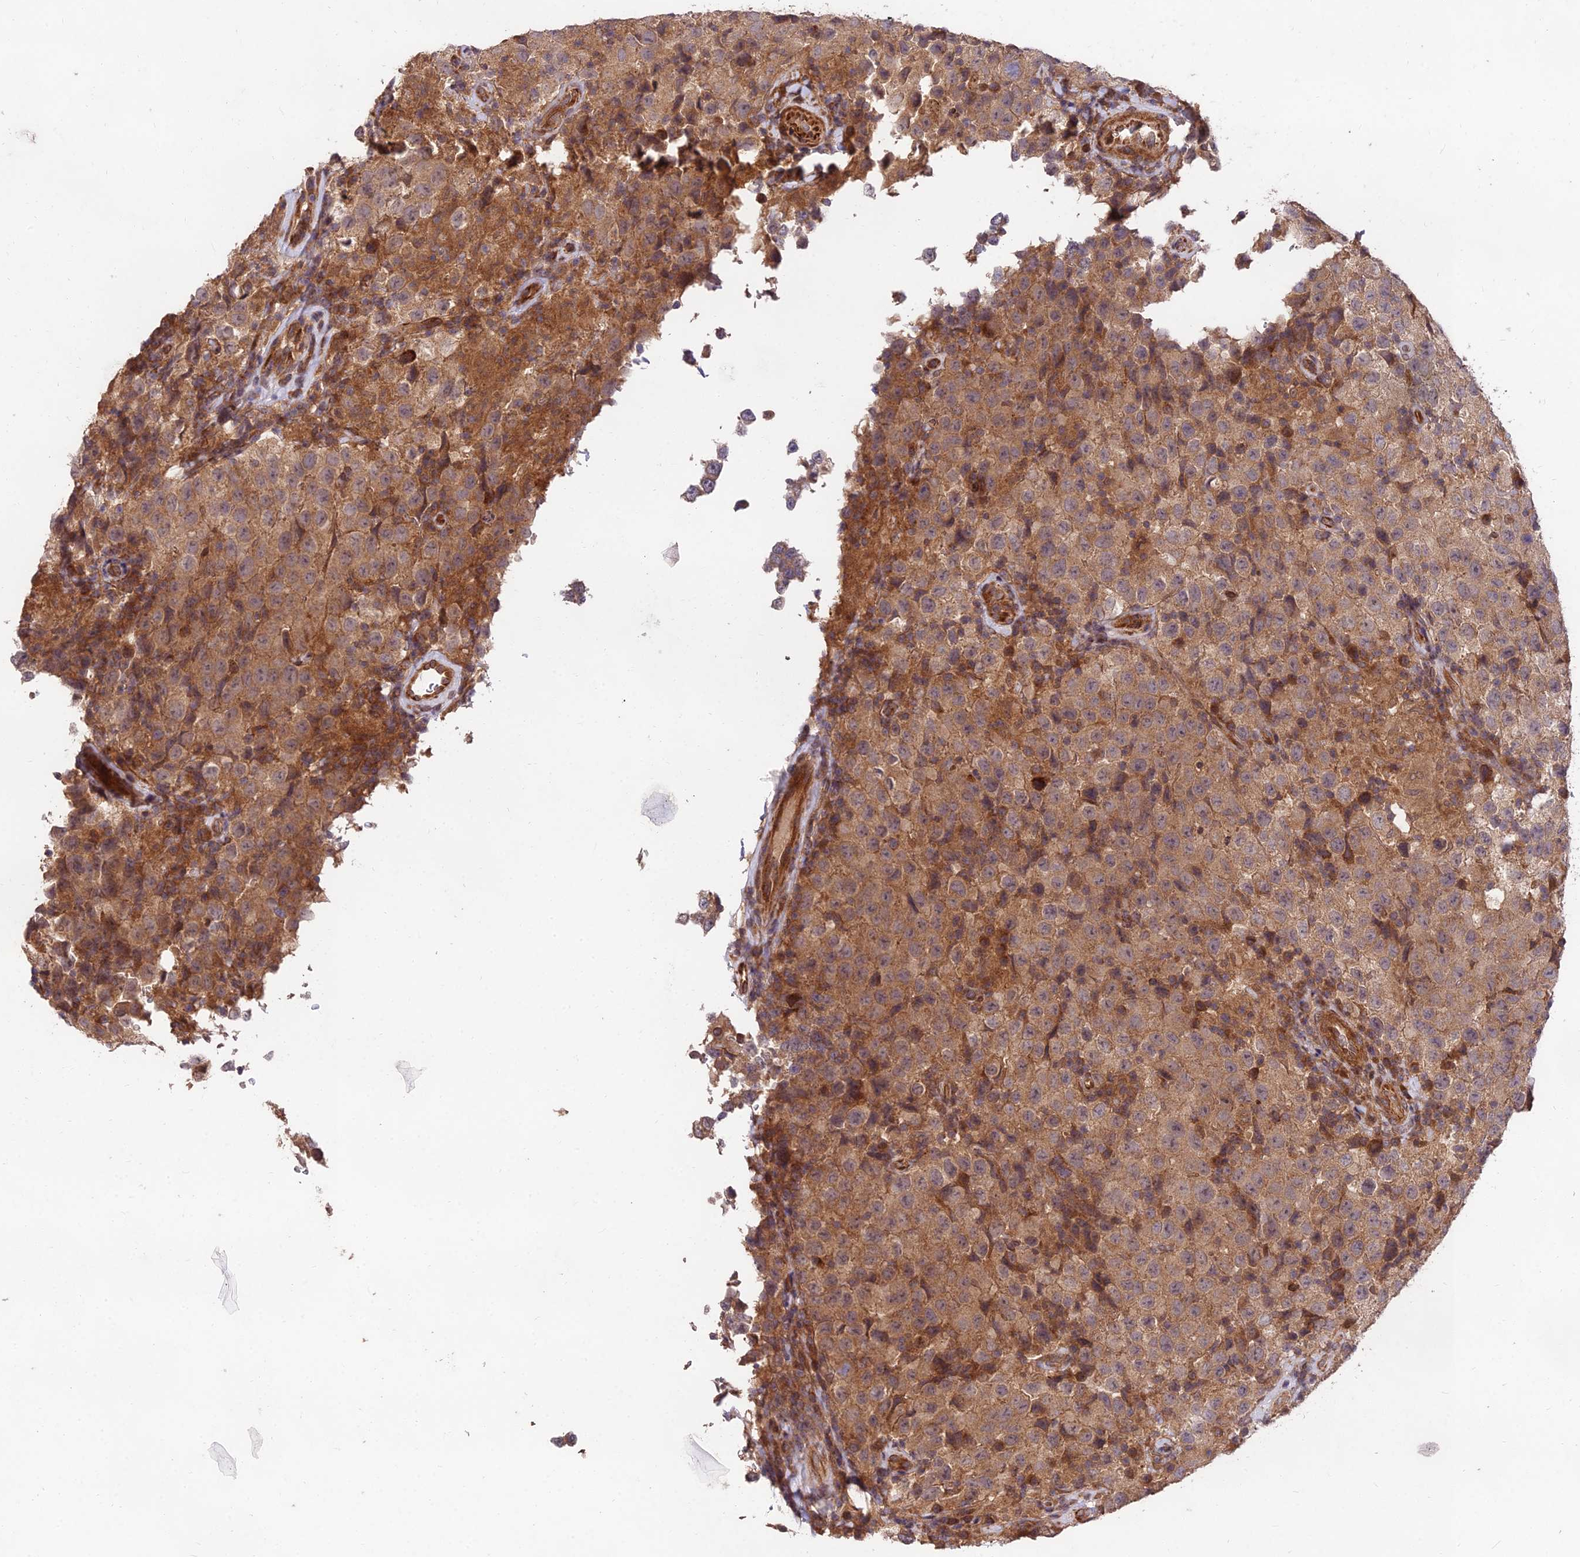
{"staining": {"intensity": "weak", "quantity": ">75%", "location": "cytoplasmic/membranous"}, "tissue": "testis cancer", "cell_type": "Tumor cells", "image_type": "cancer", "snomed": [{"axis": "morphology", "description": "Seminoma, NOS"}, {"axis": "morphology", "description": "Carcinoma, Embryonal, NOS"}, {"axis": "topography", "description": "Testis"}], "caption": "Tumor cells display weak cytoplasmic/membranous positivity in about >75% of cells in testis embryonal carcinoma.", "gene": "MKKS", "patient": {"sex": "male", "age": 41}}